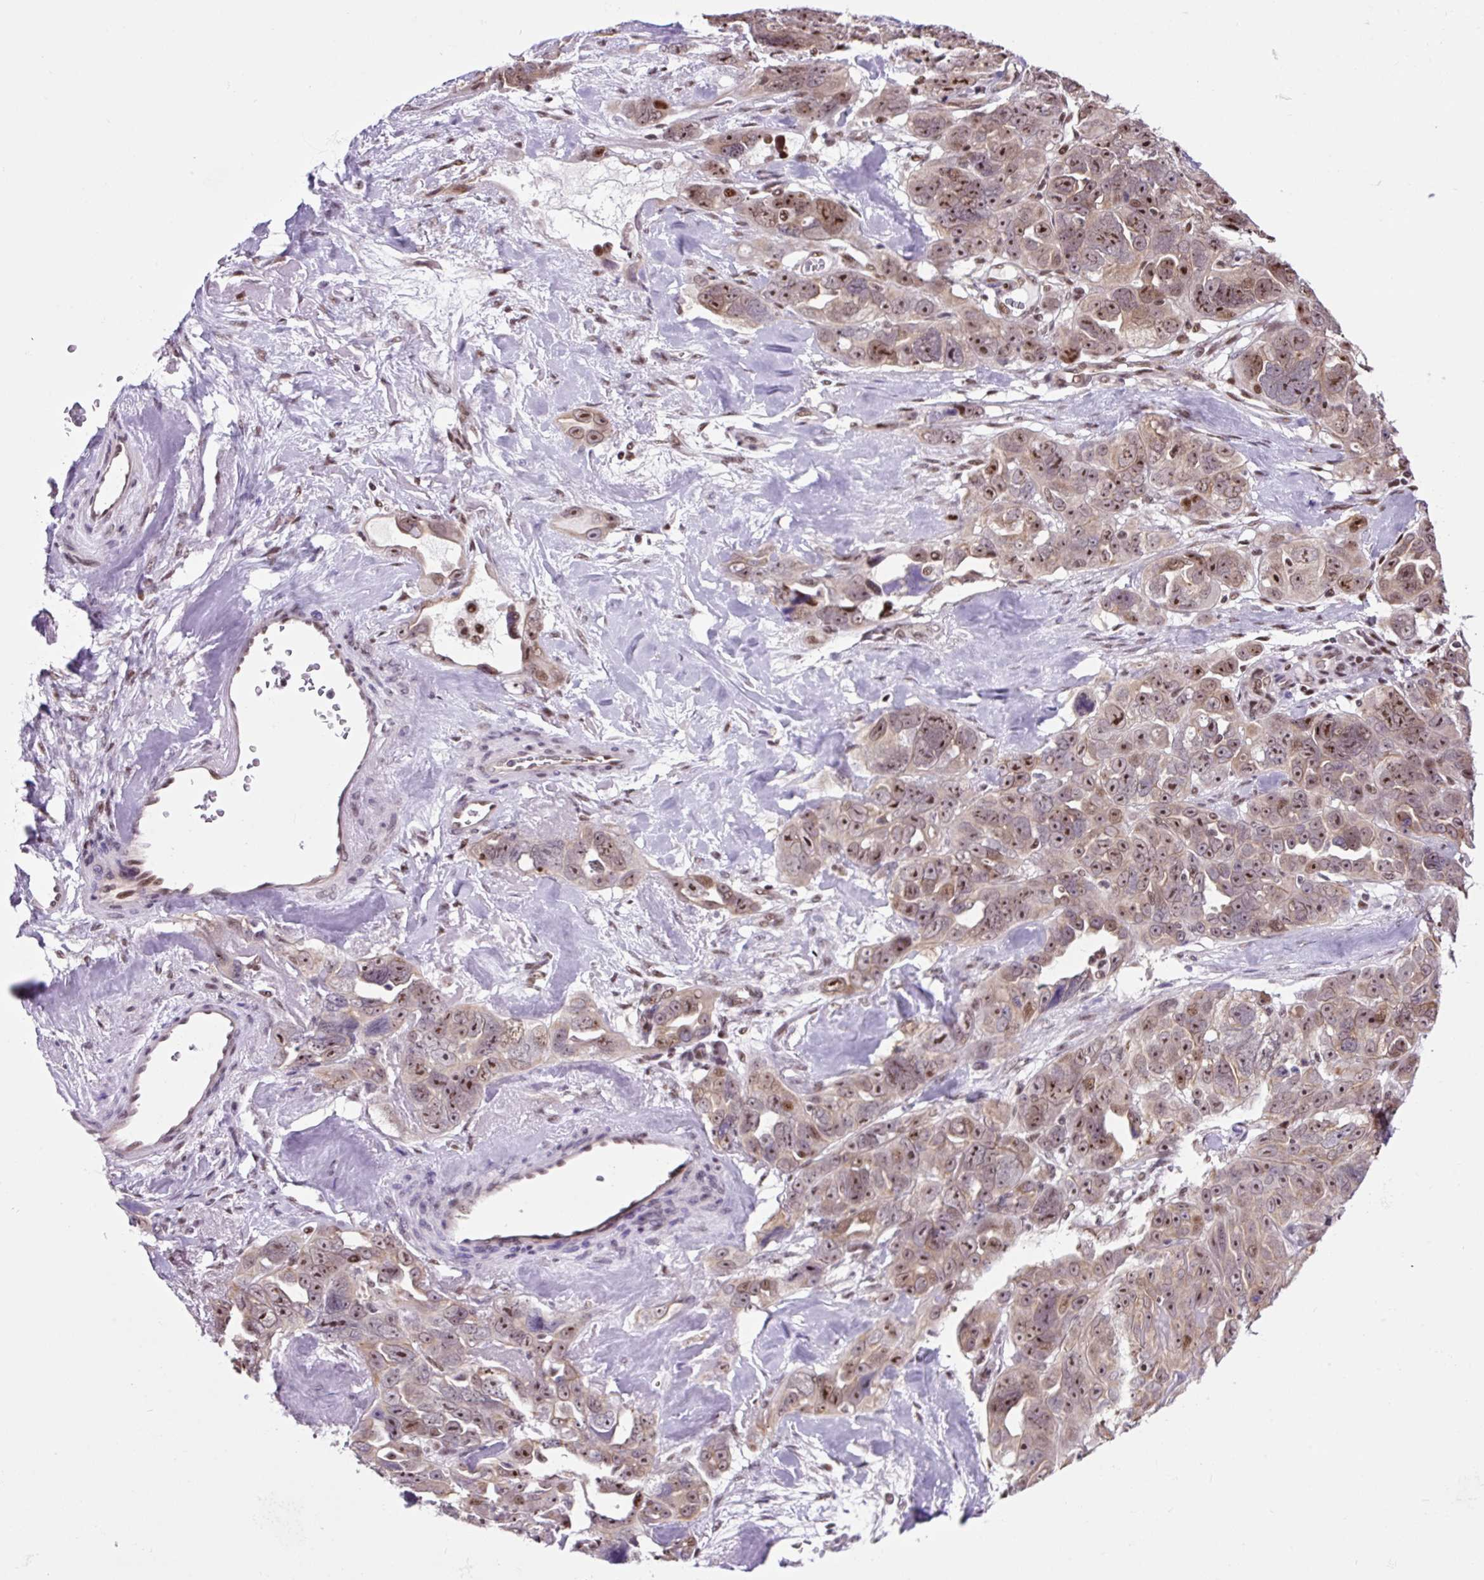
{"staining": {"intensity": "moderate", "quantity": ">75%", "location": "nuclear"}, "tissue": "ovarian cancer", "cell_type": "Tumor cells", "image_type": "cancer", "snomed": [{"axis": "morphology", "description": "Cystadenocarcinoma, serous, NOS"}, {"axis": "topography", "description": "Ovary"}], "caption": "Immunohistochemistry (IHC) (DAB (3,3'-diaminobenzidine)) staining of human ovarian cancer (serous cystadenocarcinoma) displays moderate nuclear protein staining in approximately >75% of tumor cells. (DAB (3,3'-diaminobenzidine) IHC, brown staining for protein, blue staining for nuclei).", "gene": "TAF1A", "patient": {"sex": "female", "age": 63}}